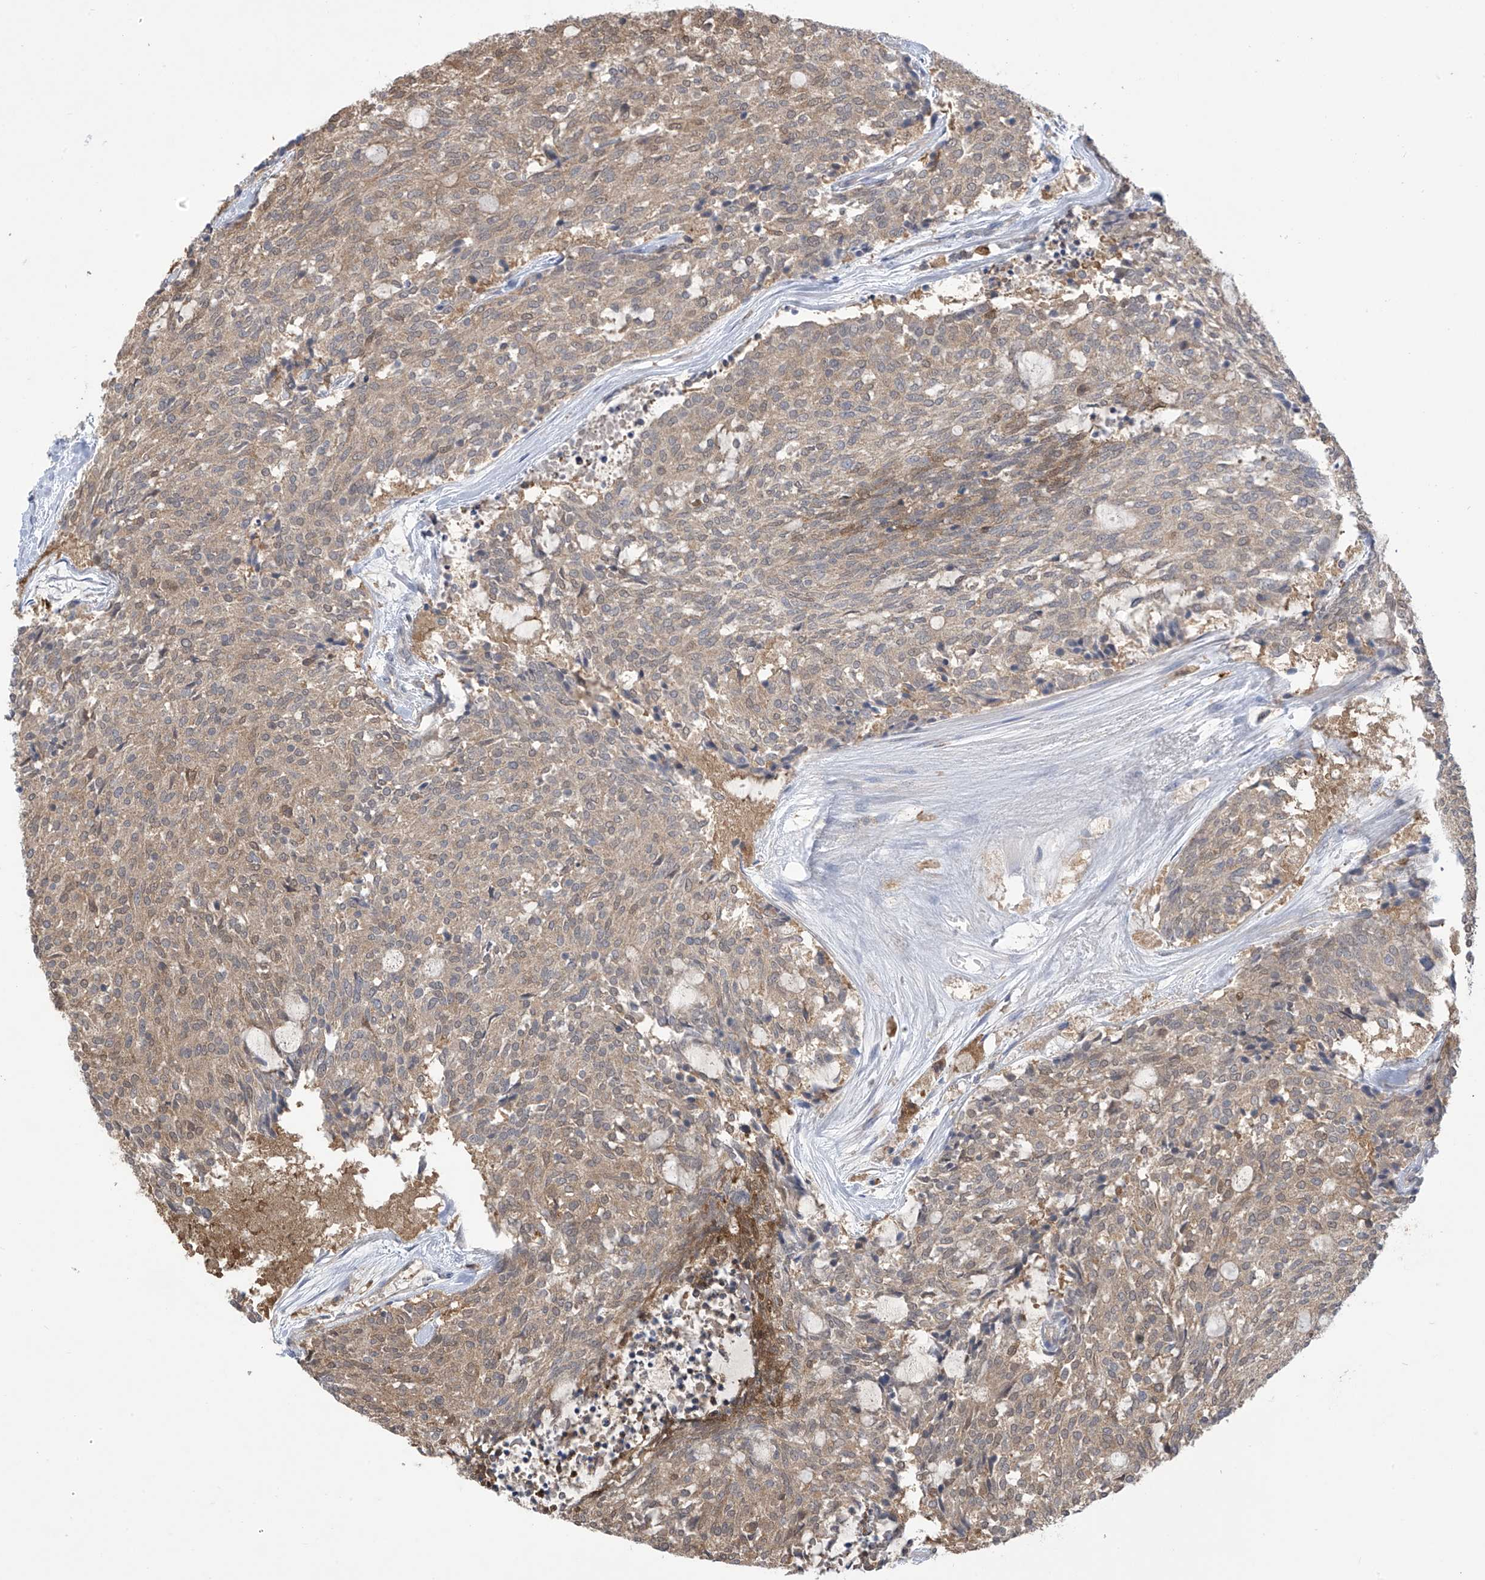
{"staining": {"intensity": "moderate", "quantity": ">75%", "location": "cytoplasmic/membranous,nuclear"}, "tissue": "carcinoid", "cell_type": "Tumor cells", "image_type": "cancer", "snomed": [{"axis": "morphology", "description": "Carcinoid, malignant, NOS"}, {"axis": "topography", "description": "Pancreas"}], "caption": "Carcinoid stained with a brown dye displays moderate cytoplasmic/membranous and nuclear positive positivity in about >75% of tumor cells.", "gene": "IDH1", "patient": {"sex": "female", "age": 54}}